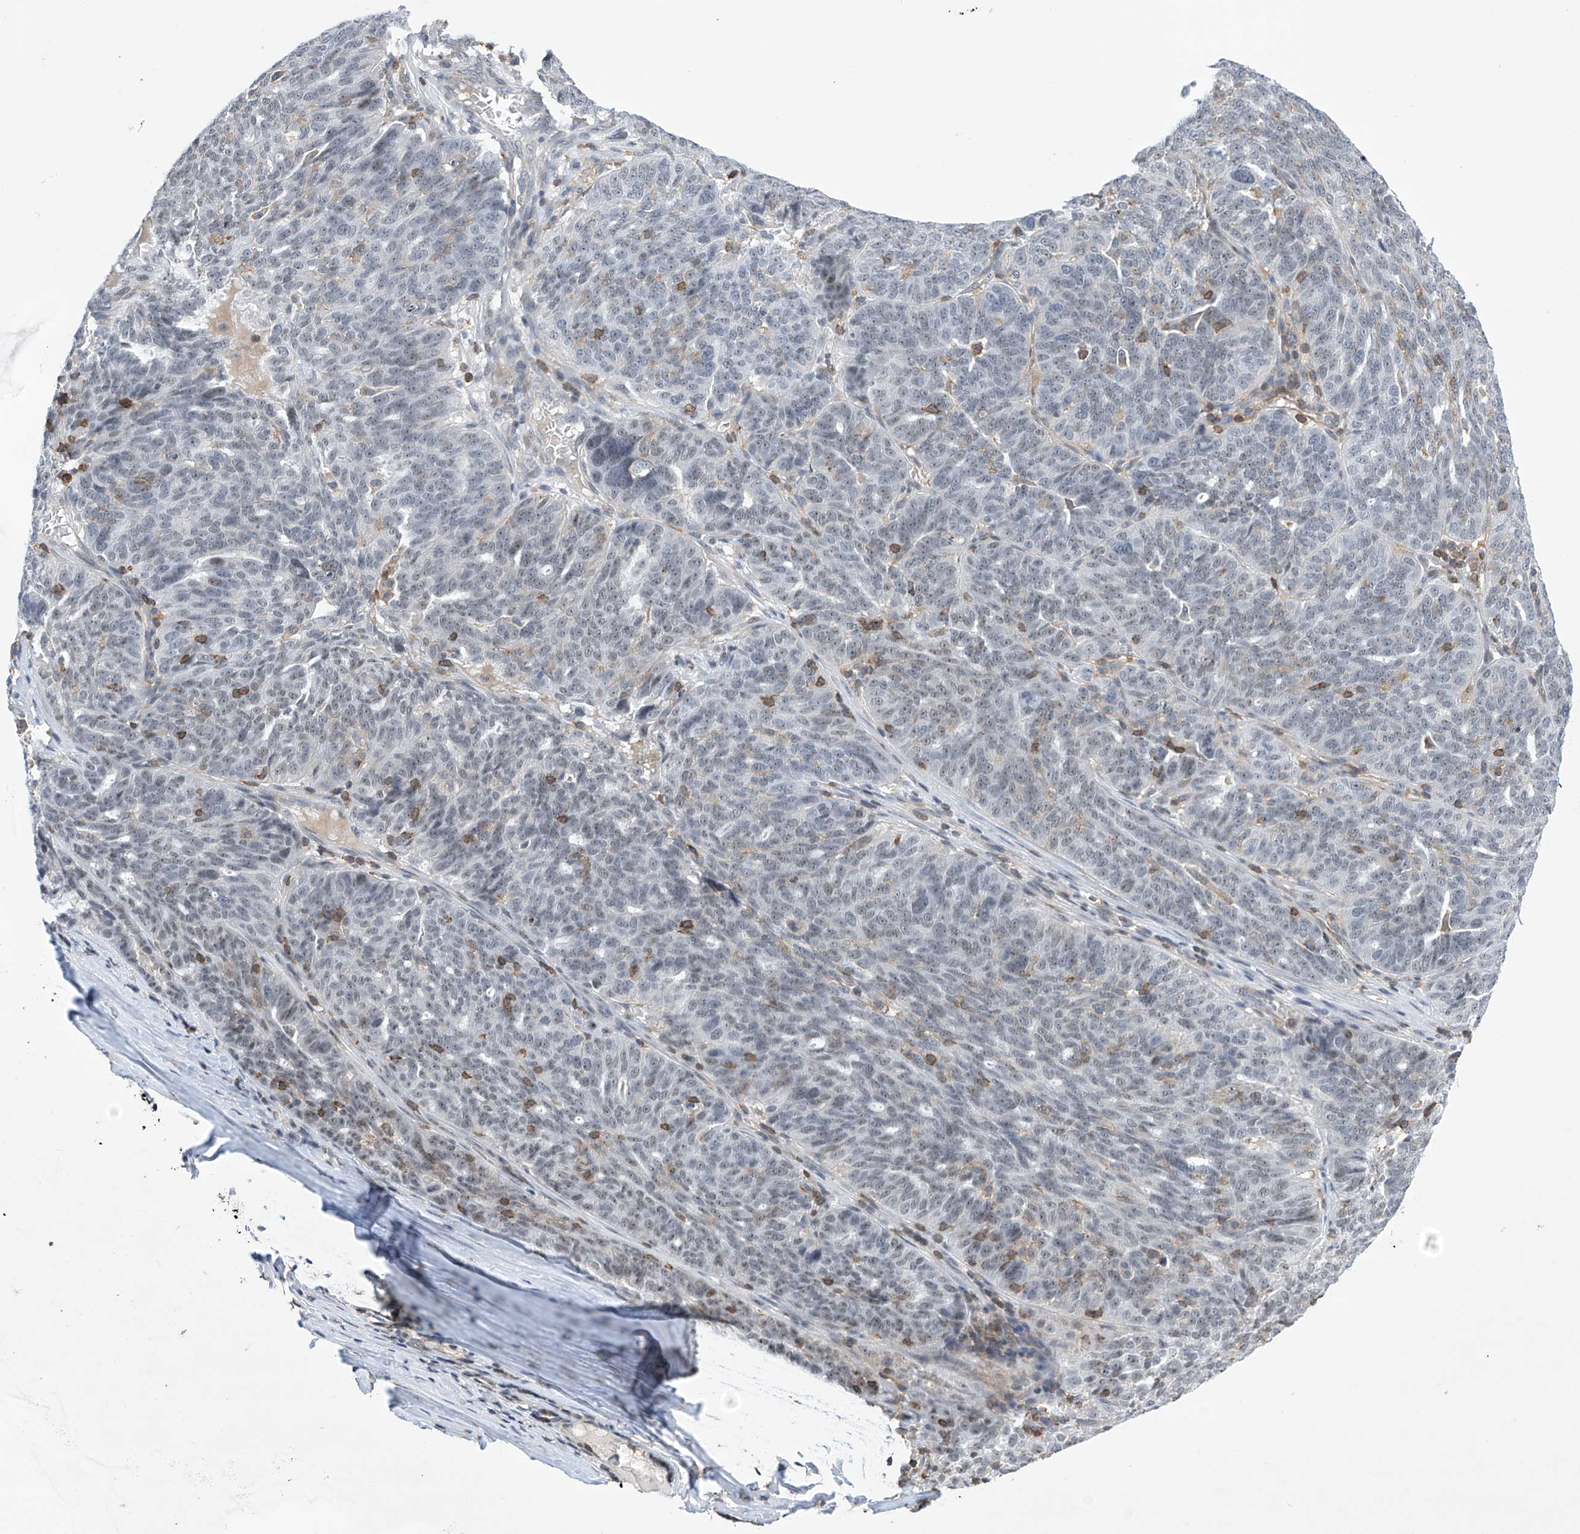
{"staining": {"intensity": "negative", "quantity": "none", "location": "none"}, "tissue": "ovarian cancer", "cell_type": "Tumor cells", "image_type": "cancer", "snomed": [{"axis": "morphology", "description": "Cystadenocarcinoma, serous, NOS"}, {"axis": "topography", "description": "Ovary"}], "caption": "Immunohistochemical staining of serous cystadenocarcinoma (ovarian) shows no significant positivity in tumor cells. (DAB (3,3'-diaminobenzidine) immunohistochemistry (IHC), high magnification).", "gene": "MSL3", "patient": {"sex": "female", "age": 59}}